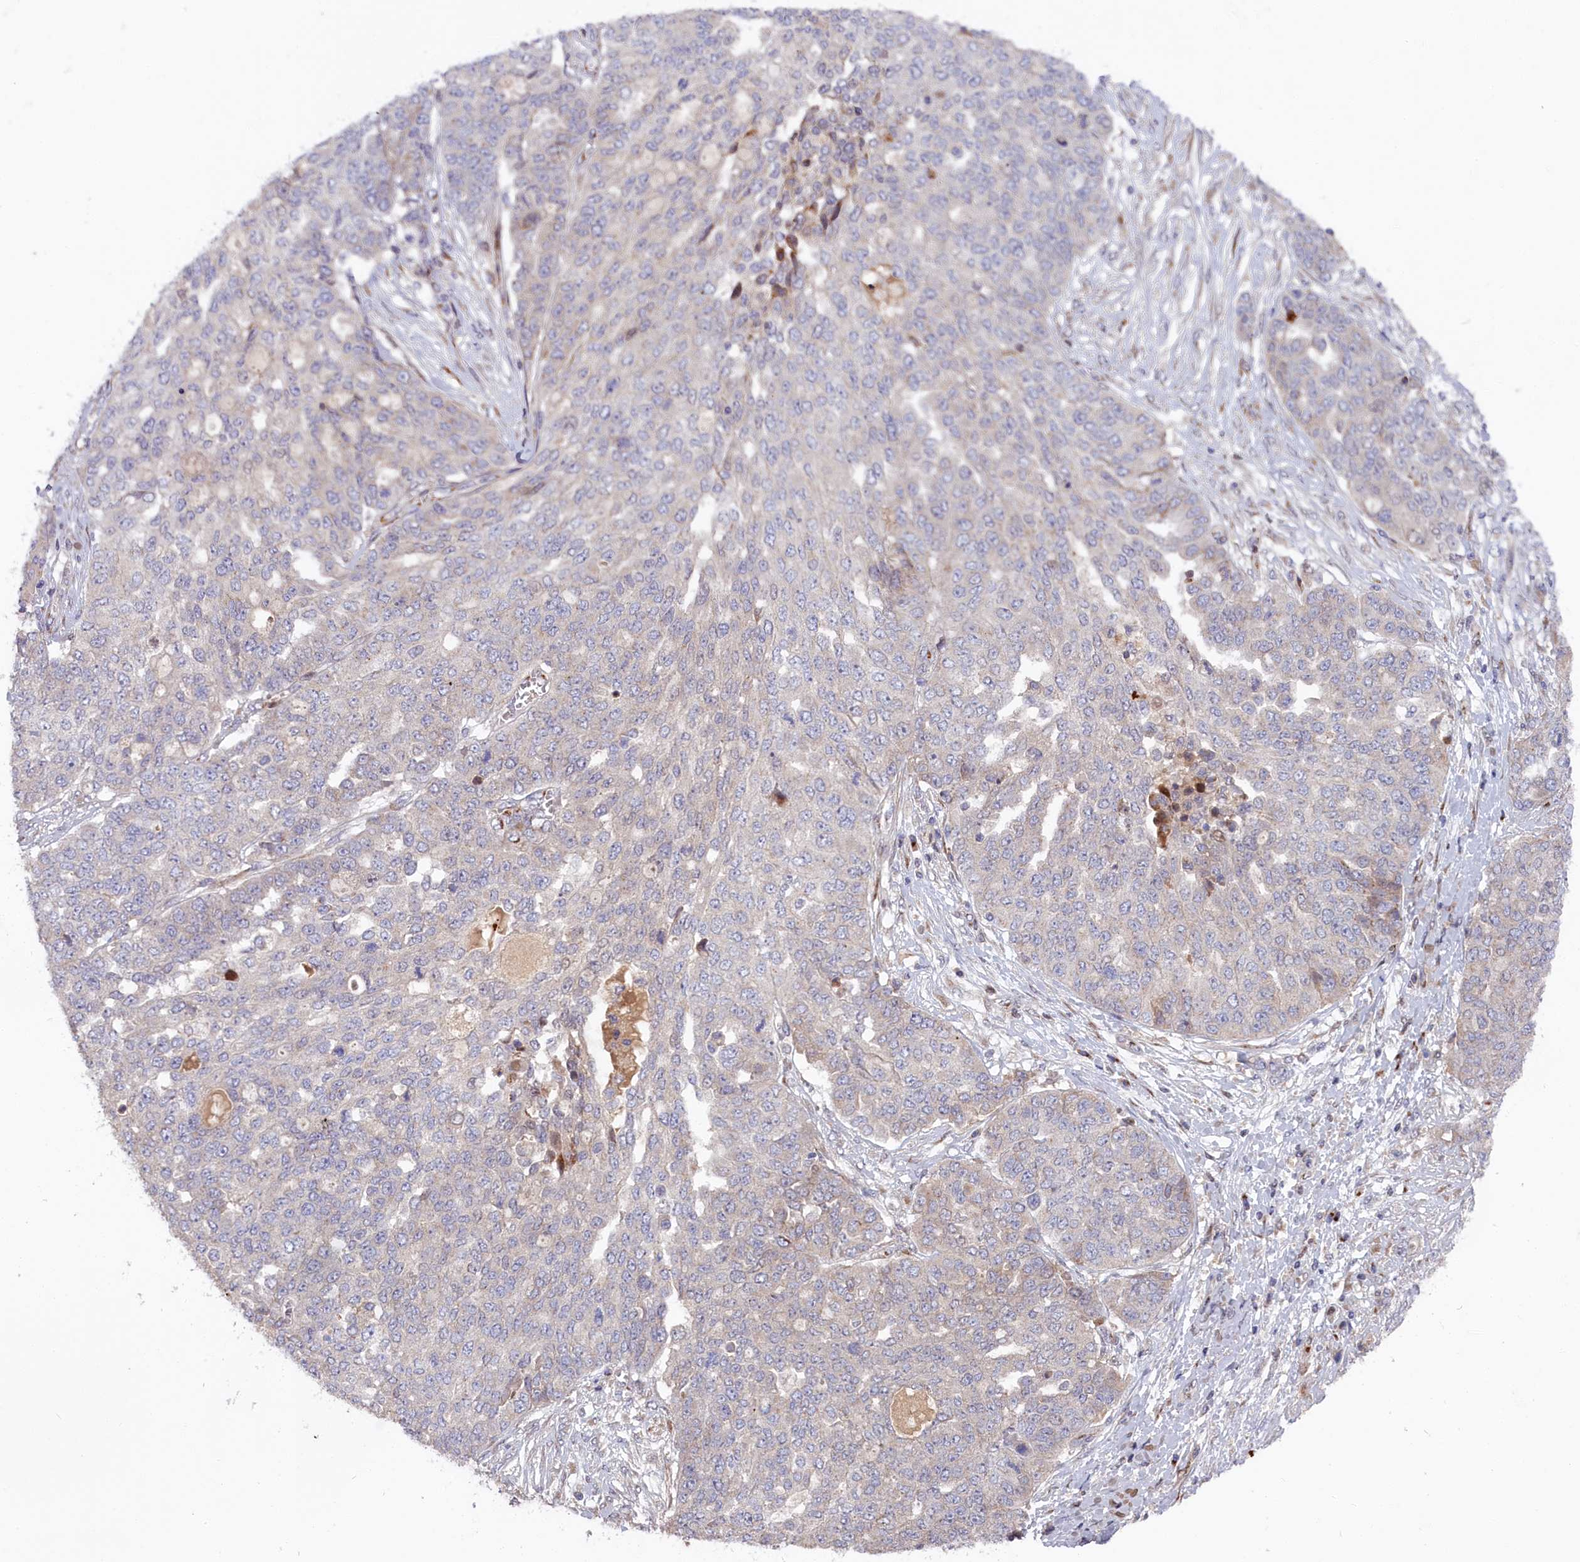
{"staining": {"intensity": "negative", "quantity": "none", "location": "none"}, "tissue": "ovarian cancer", "cell_type": "Tumor cells", "image_type": "cancer", "snomed": [{"axis": "morphology", "description": "Cystadenocarcinoma, serous, NOS"}, {"axis": "topography", "description": "Soft tissue"}, {"axis": "topography", "description": "Ovary"}], "caption": "DAB immunohistochemical staining of human ovarian cancer (serous cystadenocarcinoma) displays no significant staining in tumor cells.", "gene": "CHST12", "patient": {"sex": "female", "age": 57}}